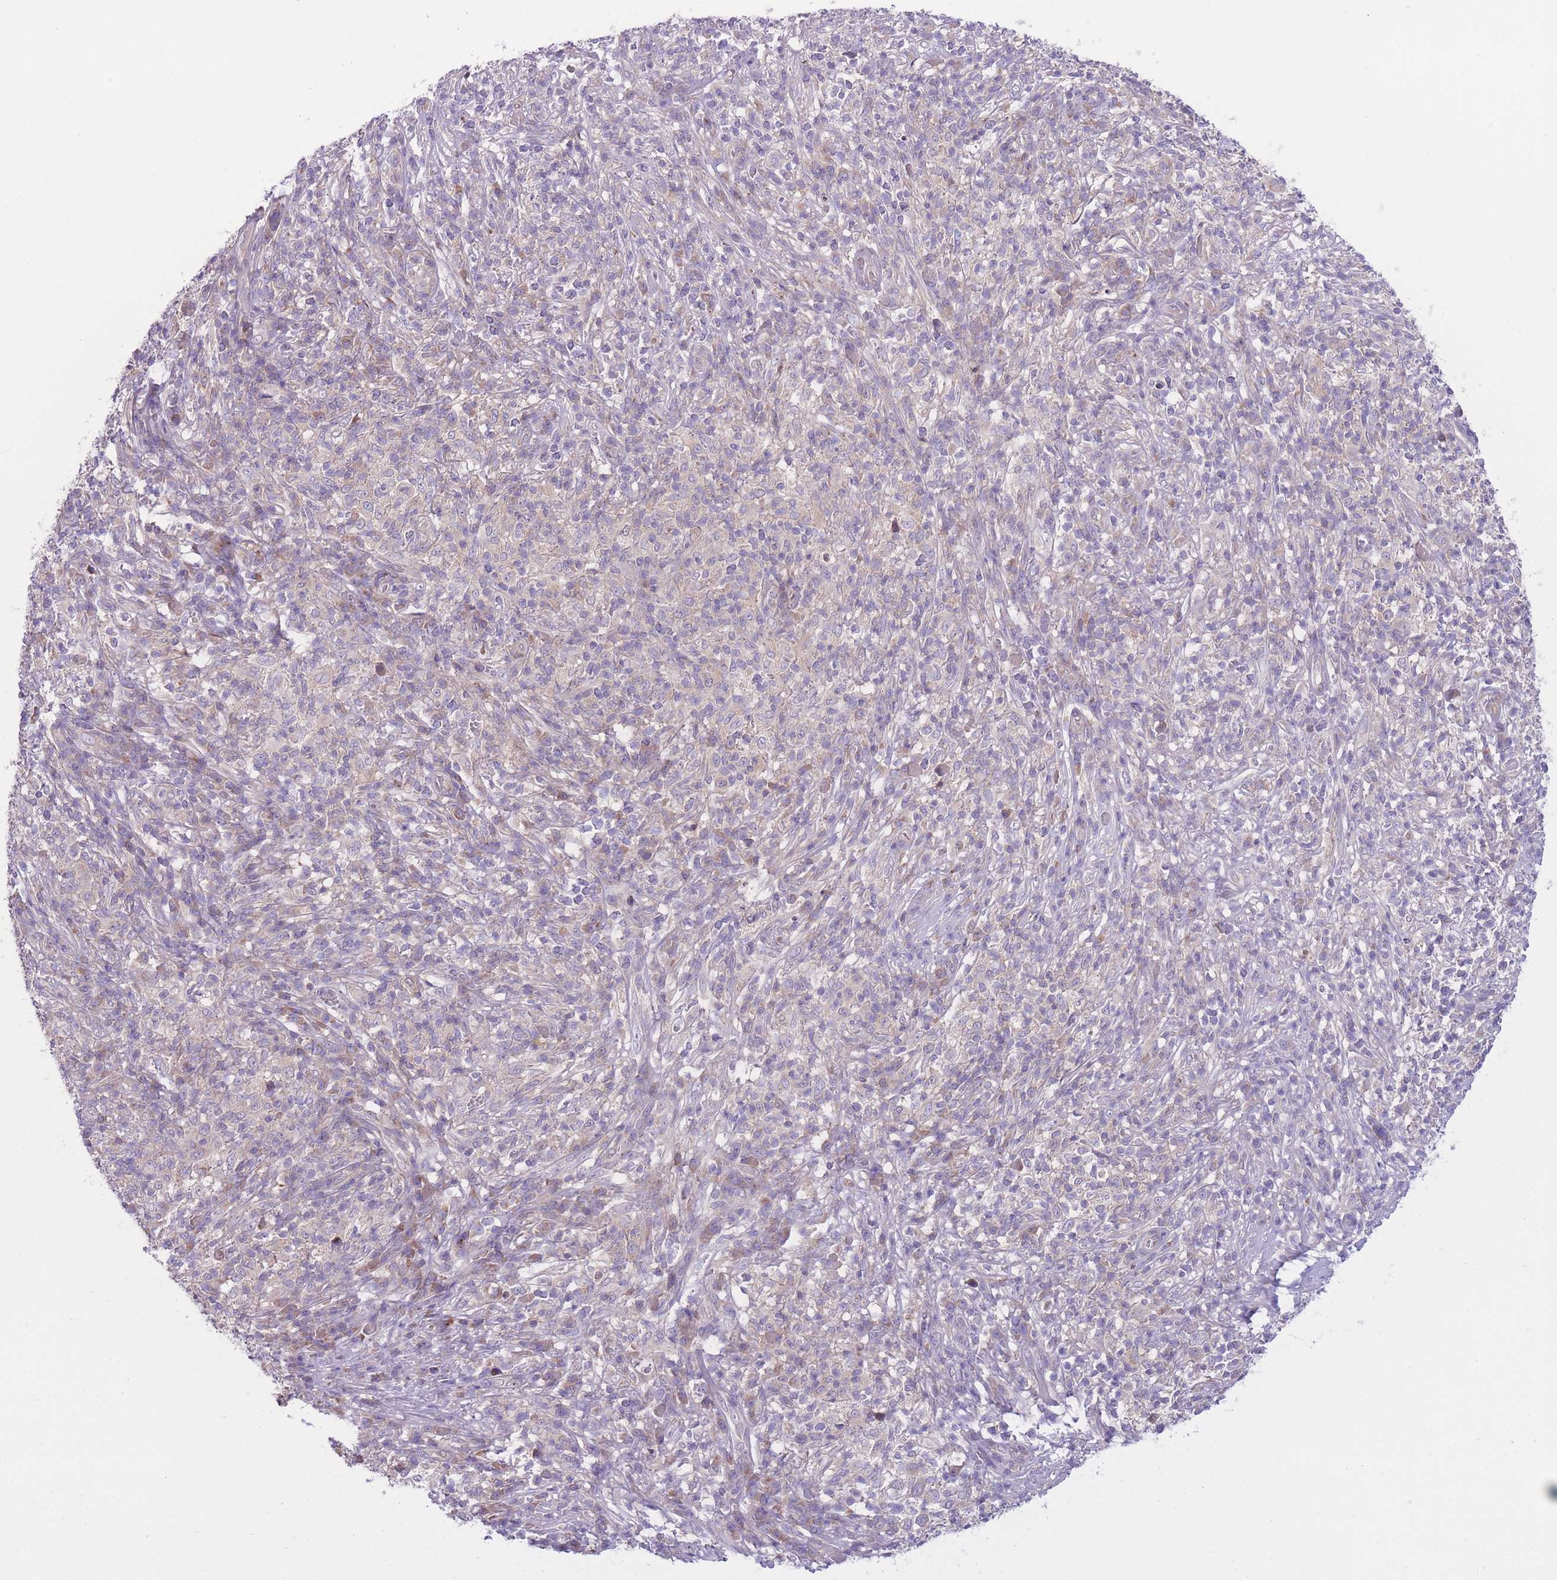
{"staining": {"intensity": "weak", "quantity": "<25%", "location": "cytoplasmic/membranous"}, "tissue": "melanoma", "cell_type": "Tumor cells", "image_type": "cancer", "snomed": [{"axis": "morphology", "description": "Malignant melanoma, NOS"}, {"axis": "topography", "description": "Skin"}], "caption": "DAB immunohistochemical staining of human malignant melanoma displays no significant staining in tumor cells.", "gene": "CCT6B", "patient": {"sex": "male", "age": 66}}